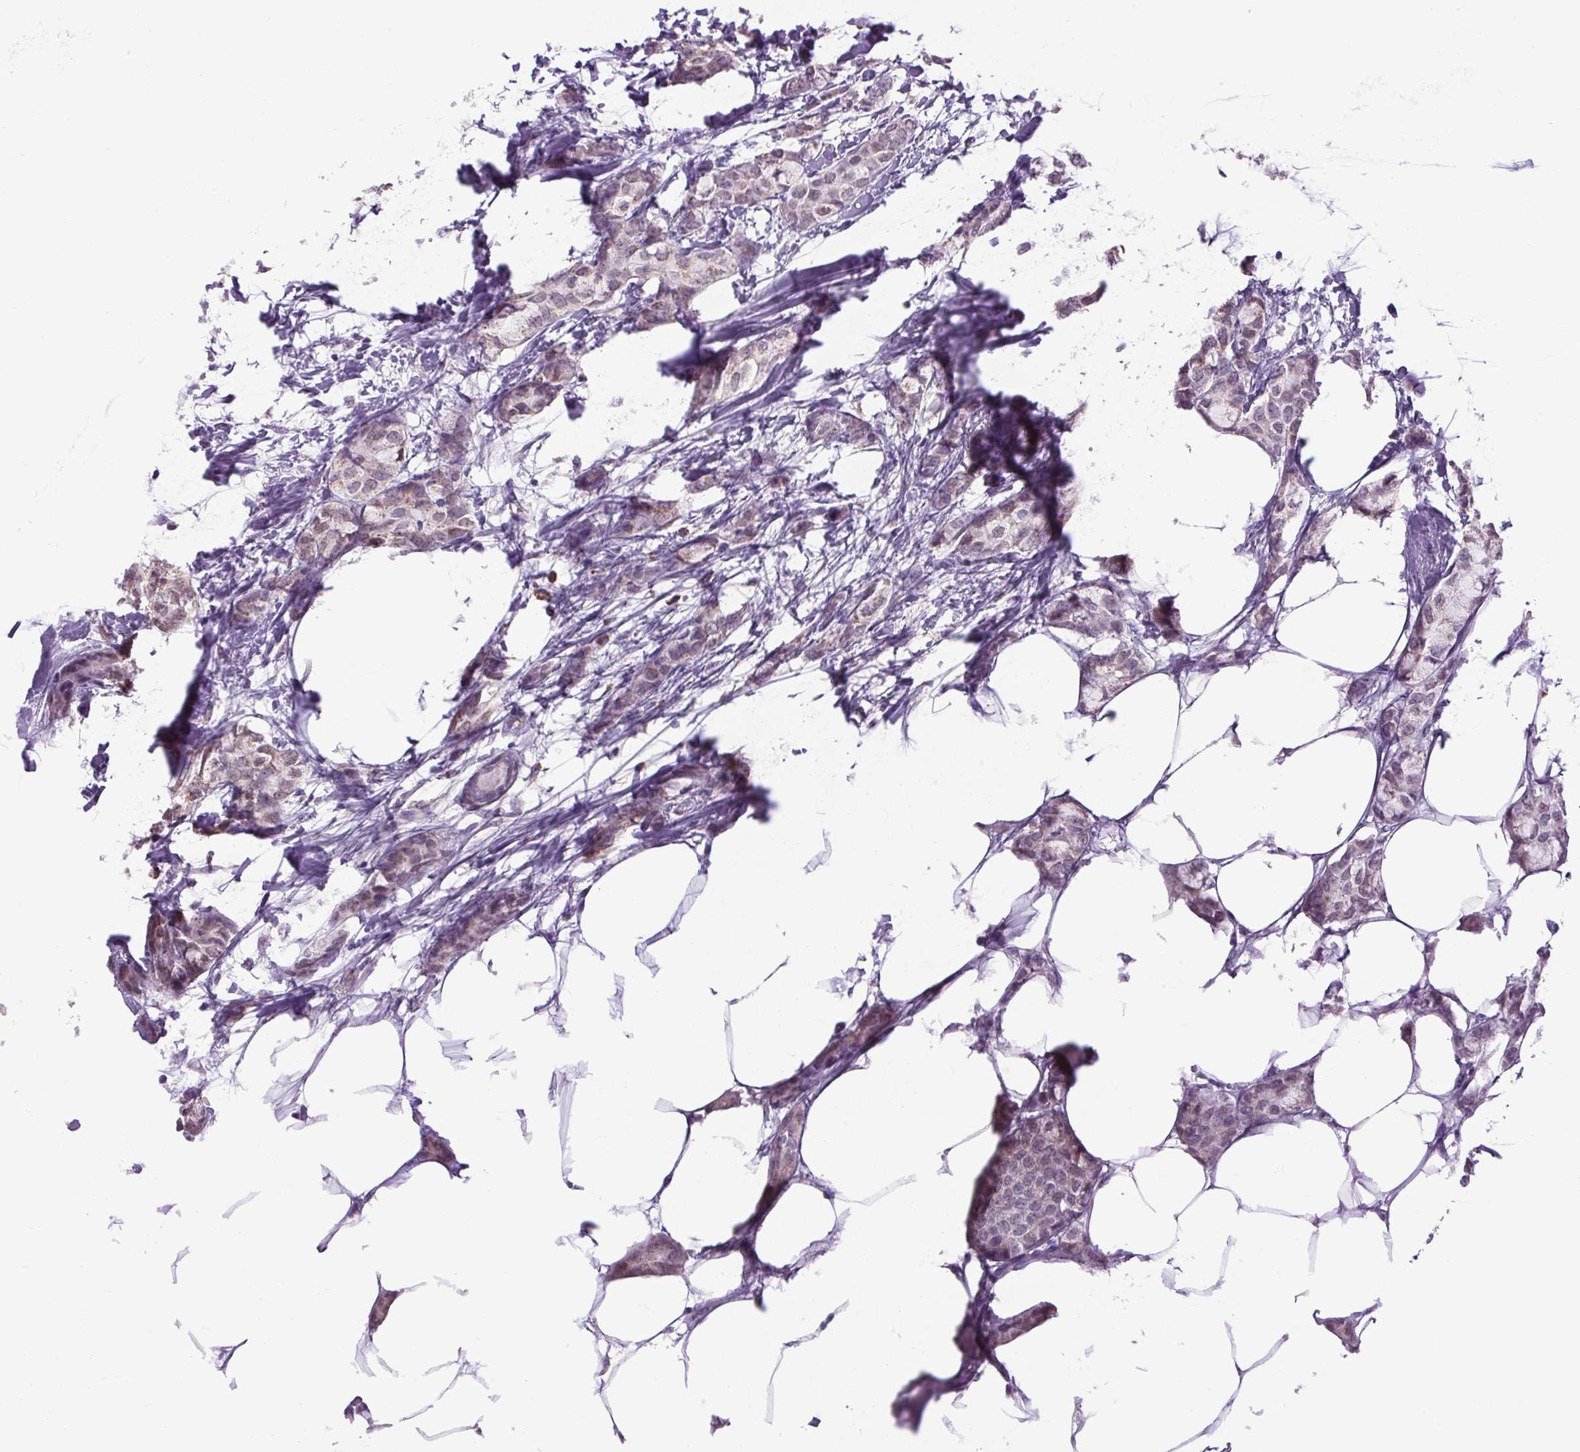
{"staining": {"intensity": "weak", "quantity": "<25%", "location": "nuclear"}, "tissue": "breast cancer", "cell_type": "Tumor cells", "image_type": "cancer", "snomed": [{"axis": "morphology", "description": "Duct carcinoma"}, {"axis": "topography", "description": "Breast"}], "caption": "High power microscopy image of an immunohistochemistry (IHC) photomicrograph of intraductal carcinoma (breast), revealing no significant staining in tumor cells.", "gene": "SCO2", "patient": {"sex": "female", "age": 73}}